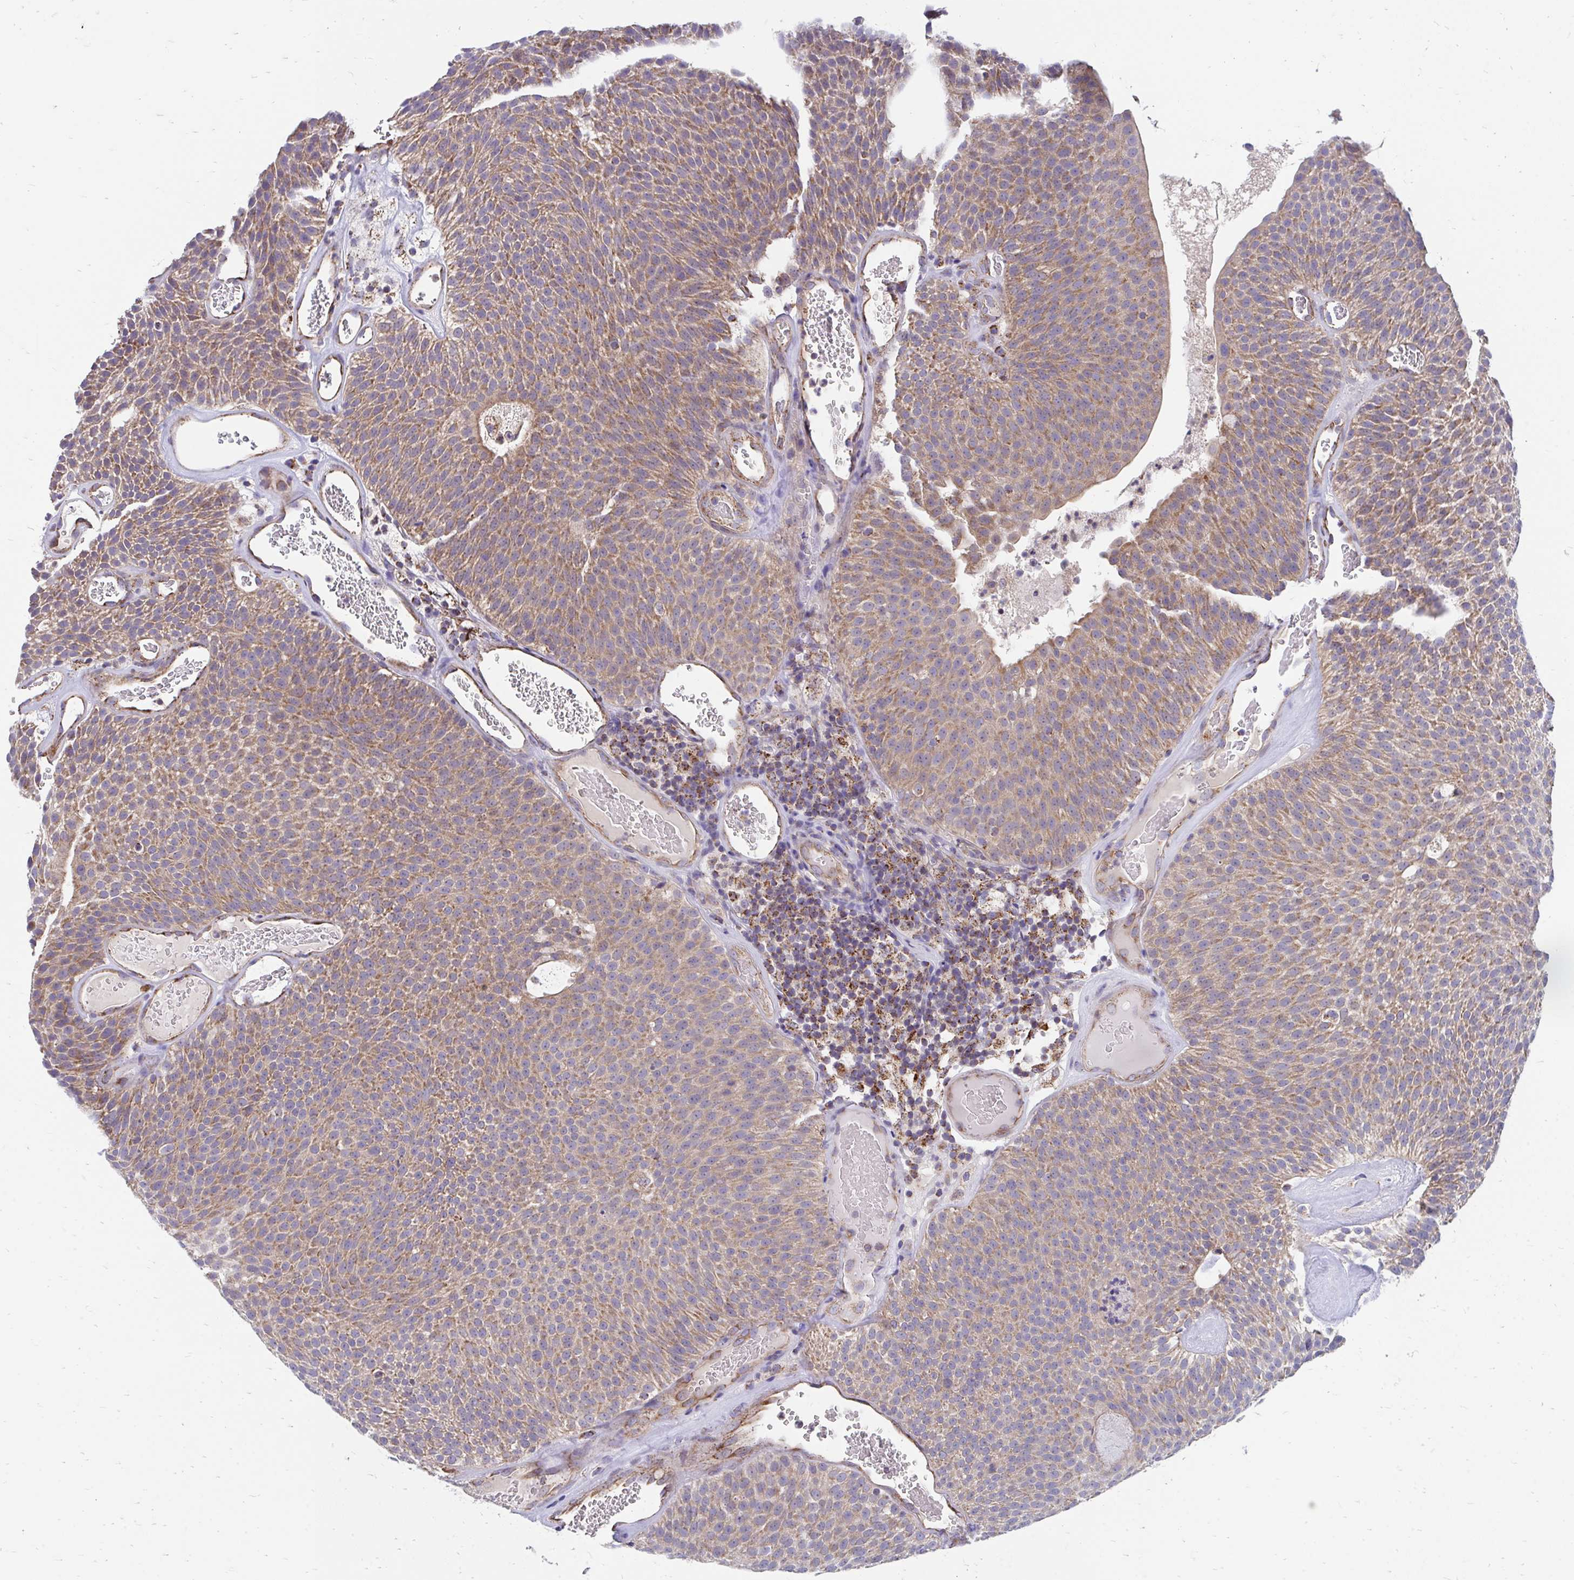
{"staining": {"intensity": "moderate", "quantity": "25%-75%", "location": "cytoplasmic/membranous"}, "tissue": "urothelial cancer", "cell_type": "Tumor cells", "image_type": "cancer", "snomed": [{"axis": "morphology", "description": "Urothelial carcinoma, Low grade"}, {"axis": "topography", "description": "Urinary bladder"}], "caption": "A micrograph showing moderate cytoplasmic/membranous staining in about 25%-75% of tumor cells in urothelial carcinoma (low-grade), as visualized by brown immunohistochemical staining.", "gene": "FHIP1B", "patient": {"sex": "female", "age": 79}}